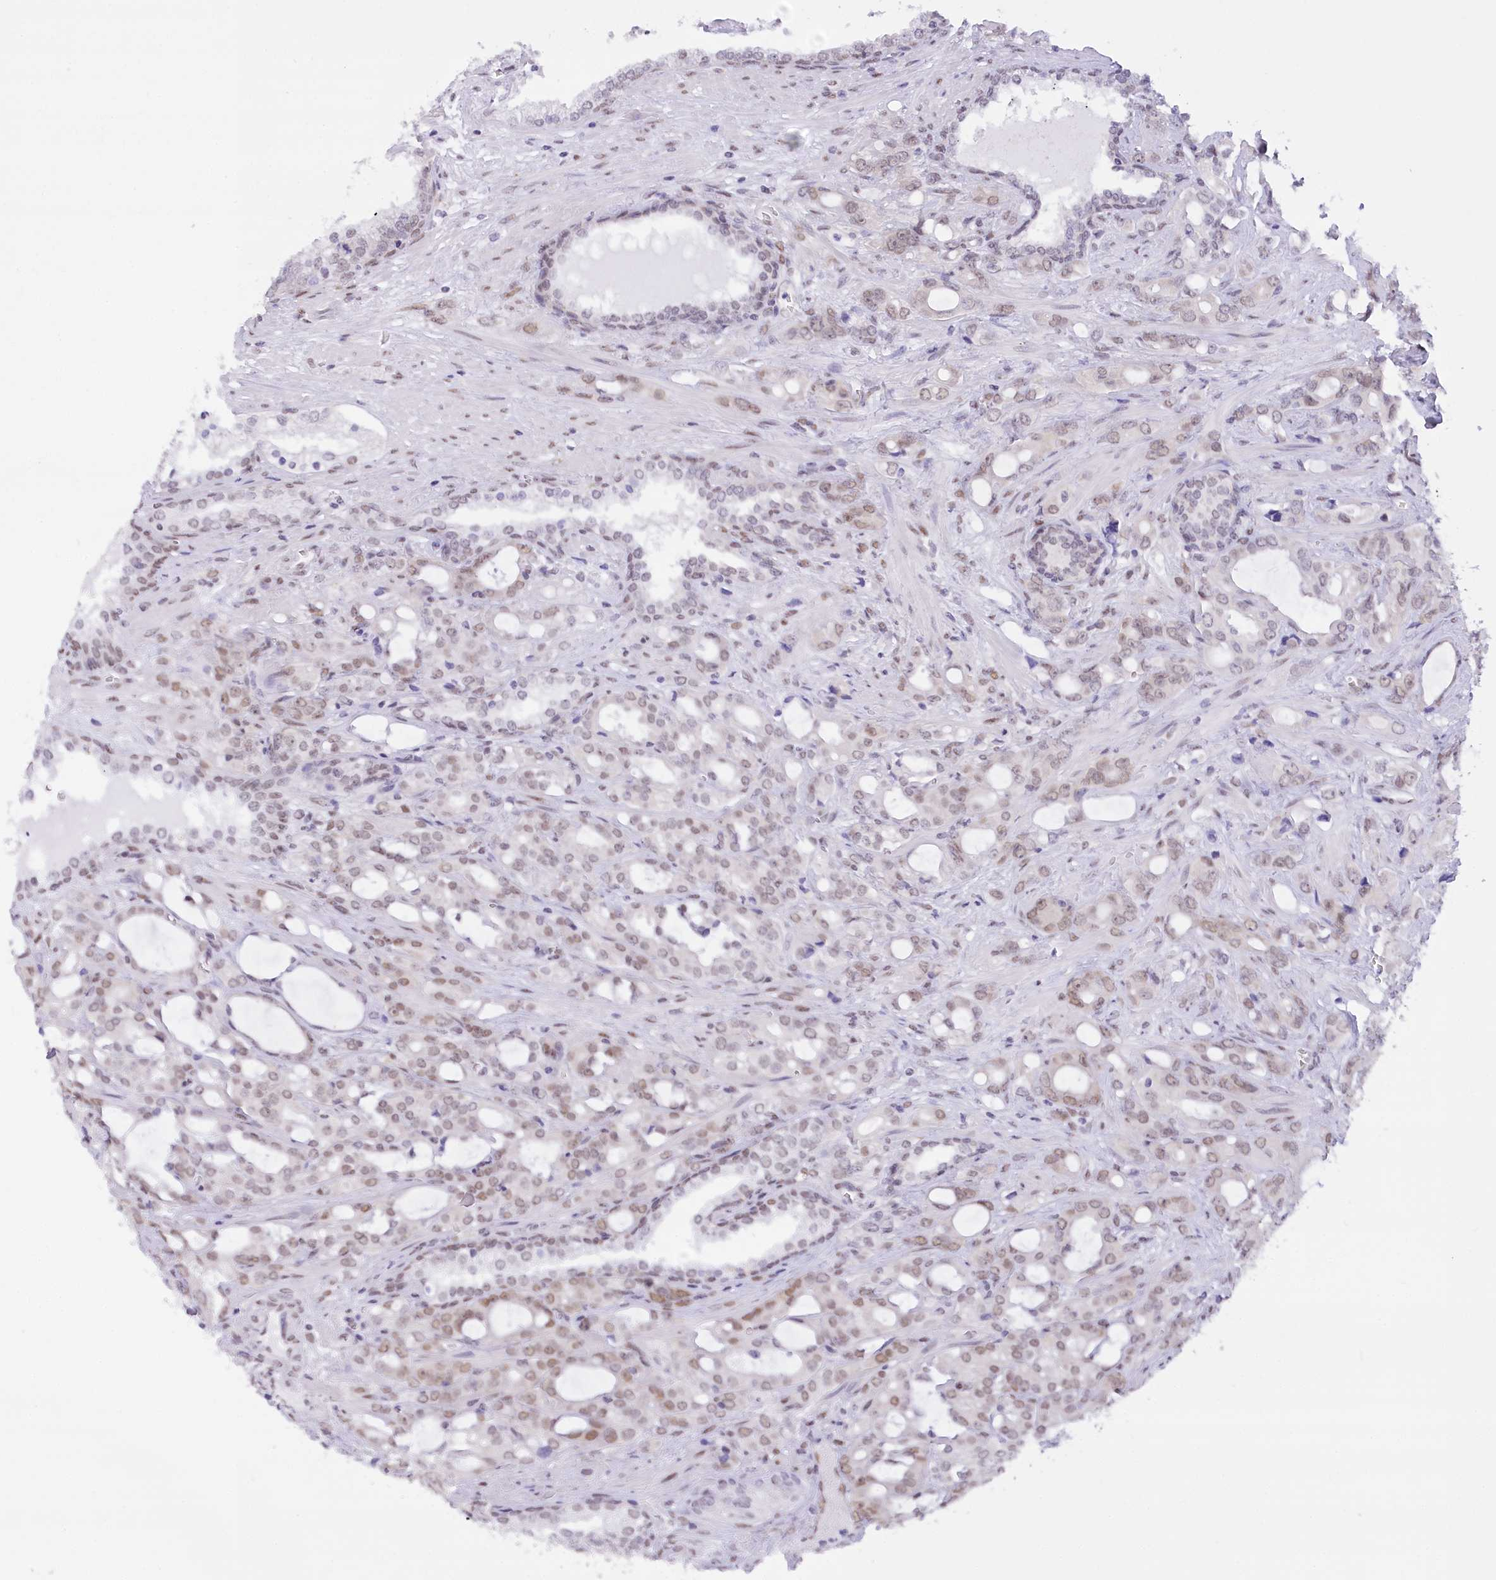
{"staining": {"intensity": "weak", "quantity": "25%-75%", "location": "nuclear"}, "tissue": "prostate cancer", "cell_type": "Tumor cells", "image_type": "cancer", "snomed": [{"axis": "morphology", "description": "Adenocarcinoma, High grade"}, {"axis": "topography", "description": "Prostate"}], "caption": "Weak nuclear protein positivity is appreciated in approximately 25%-75% of tumor cells in prostate adenocarcinoma (high-grade).", "gene": "HNRNPA0", "patient": {"sex": "male", "age": 72}}